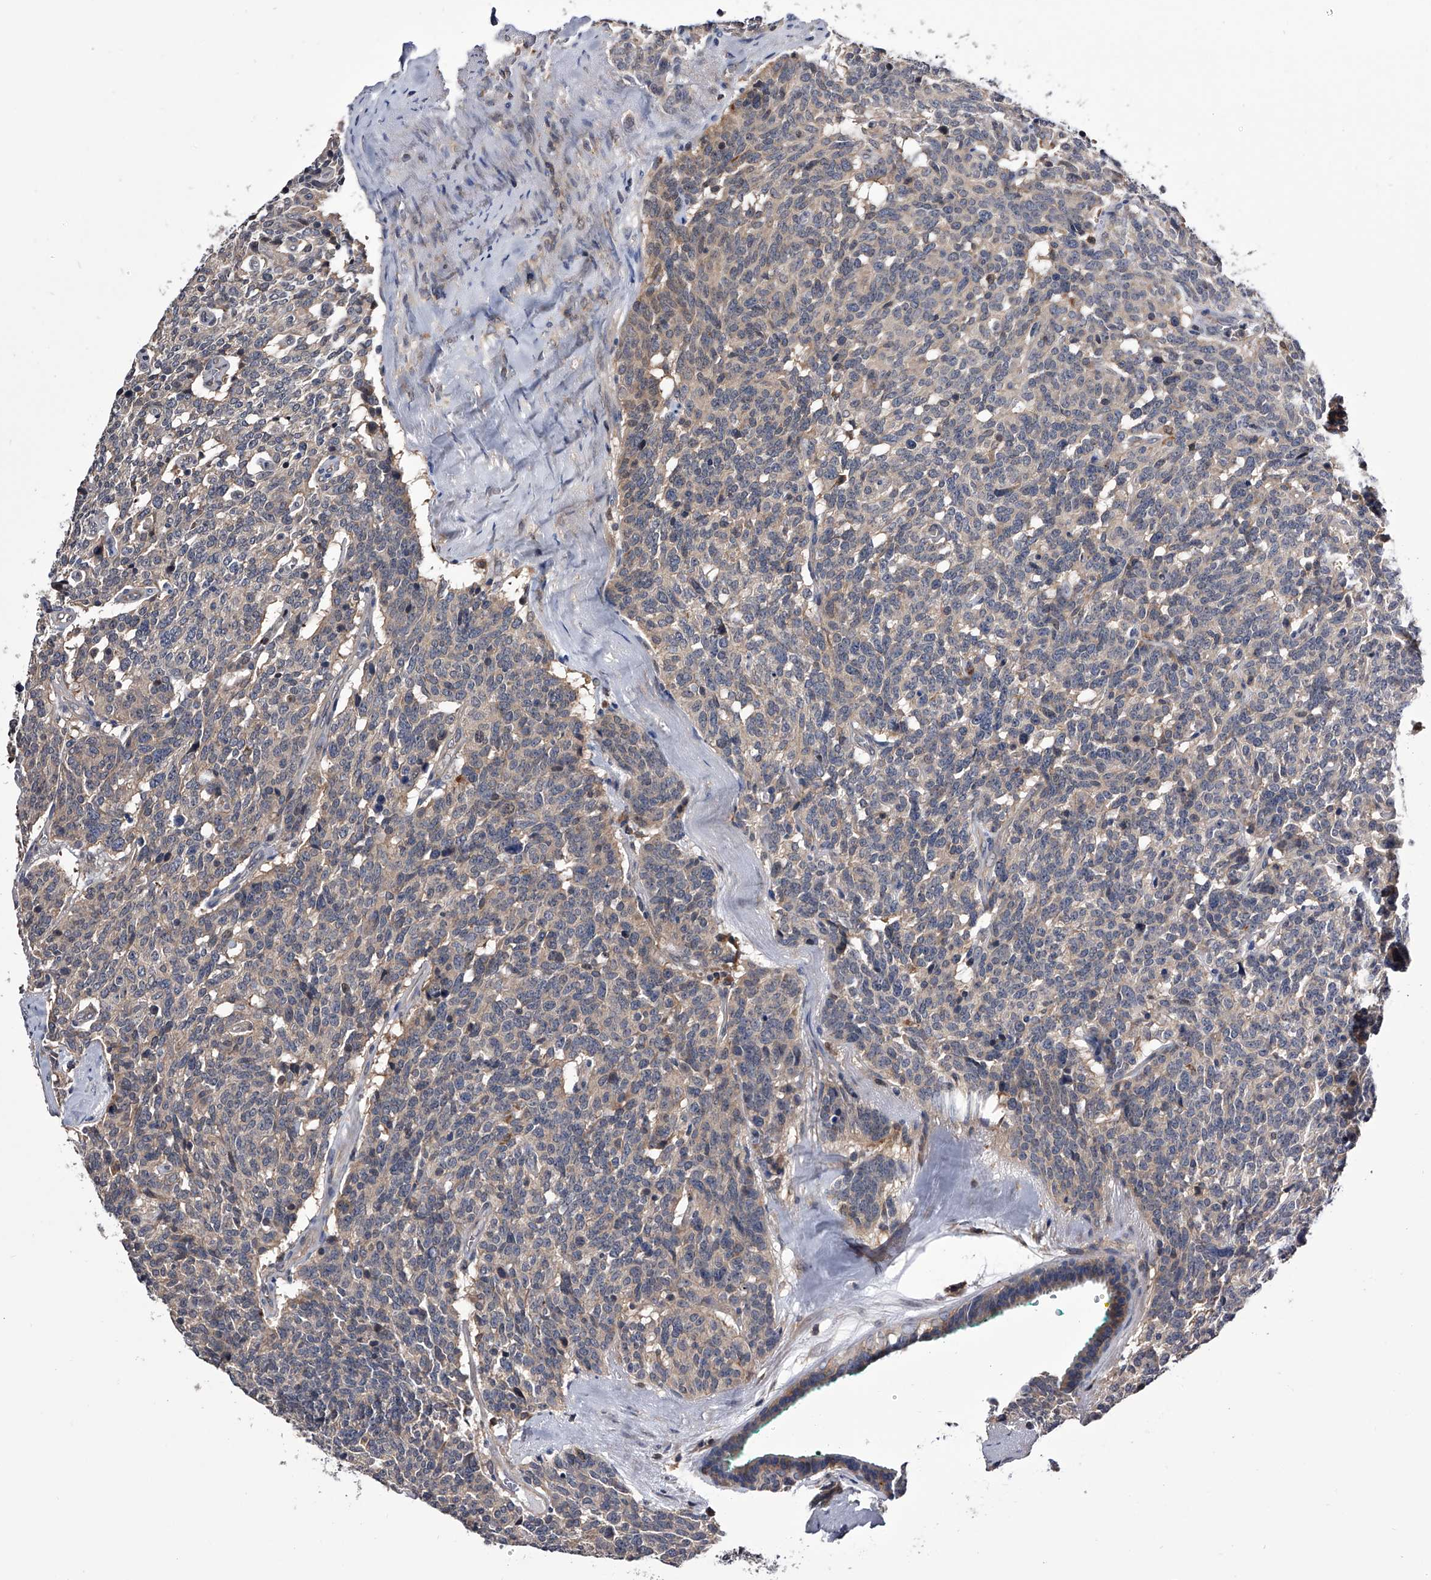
{"staining": {"intensity": "weak", "quantity": "<25%", "location": "cytoplasmic/membranous"}, "tissue": "carcinoid", "cell_type": "Tumor cells", "image_type": "cancer", "snomed": [{"axis": "morphology", "description": "Carcinoid, malignant, NOS"}, {"axis": "topography", "description": "Lung"}], "caption": "IHC histopathology image of neoplastic tissue: human carcinoid (malignant) stained with DAB (3,3'-diaminobenzidine) exhibits no significant protein expression in tumor cells.", "gene": "PAN3", "patient": {"sex": "female", "age": 46}}